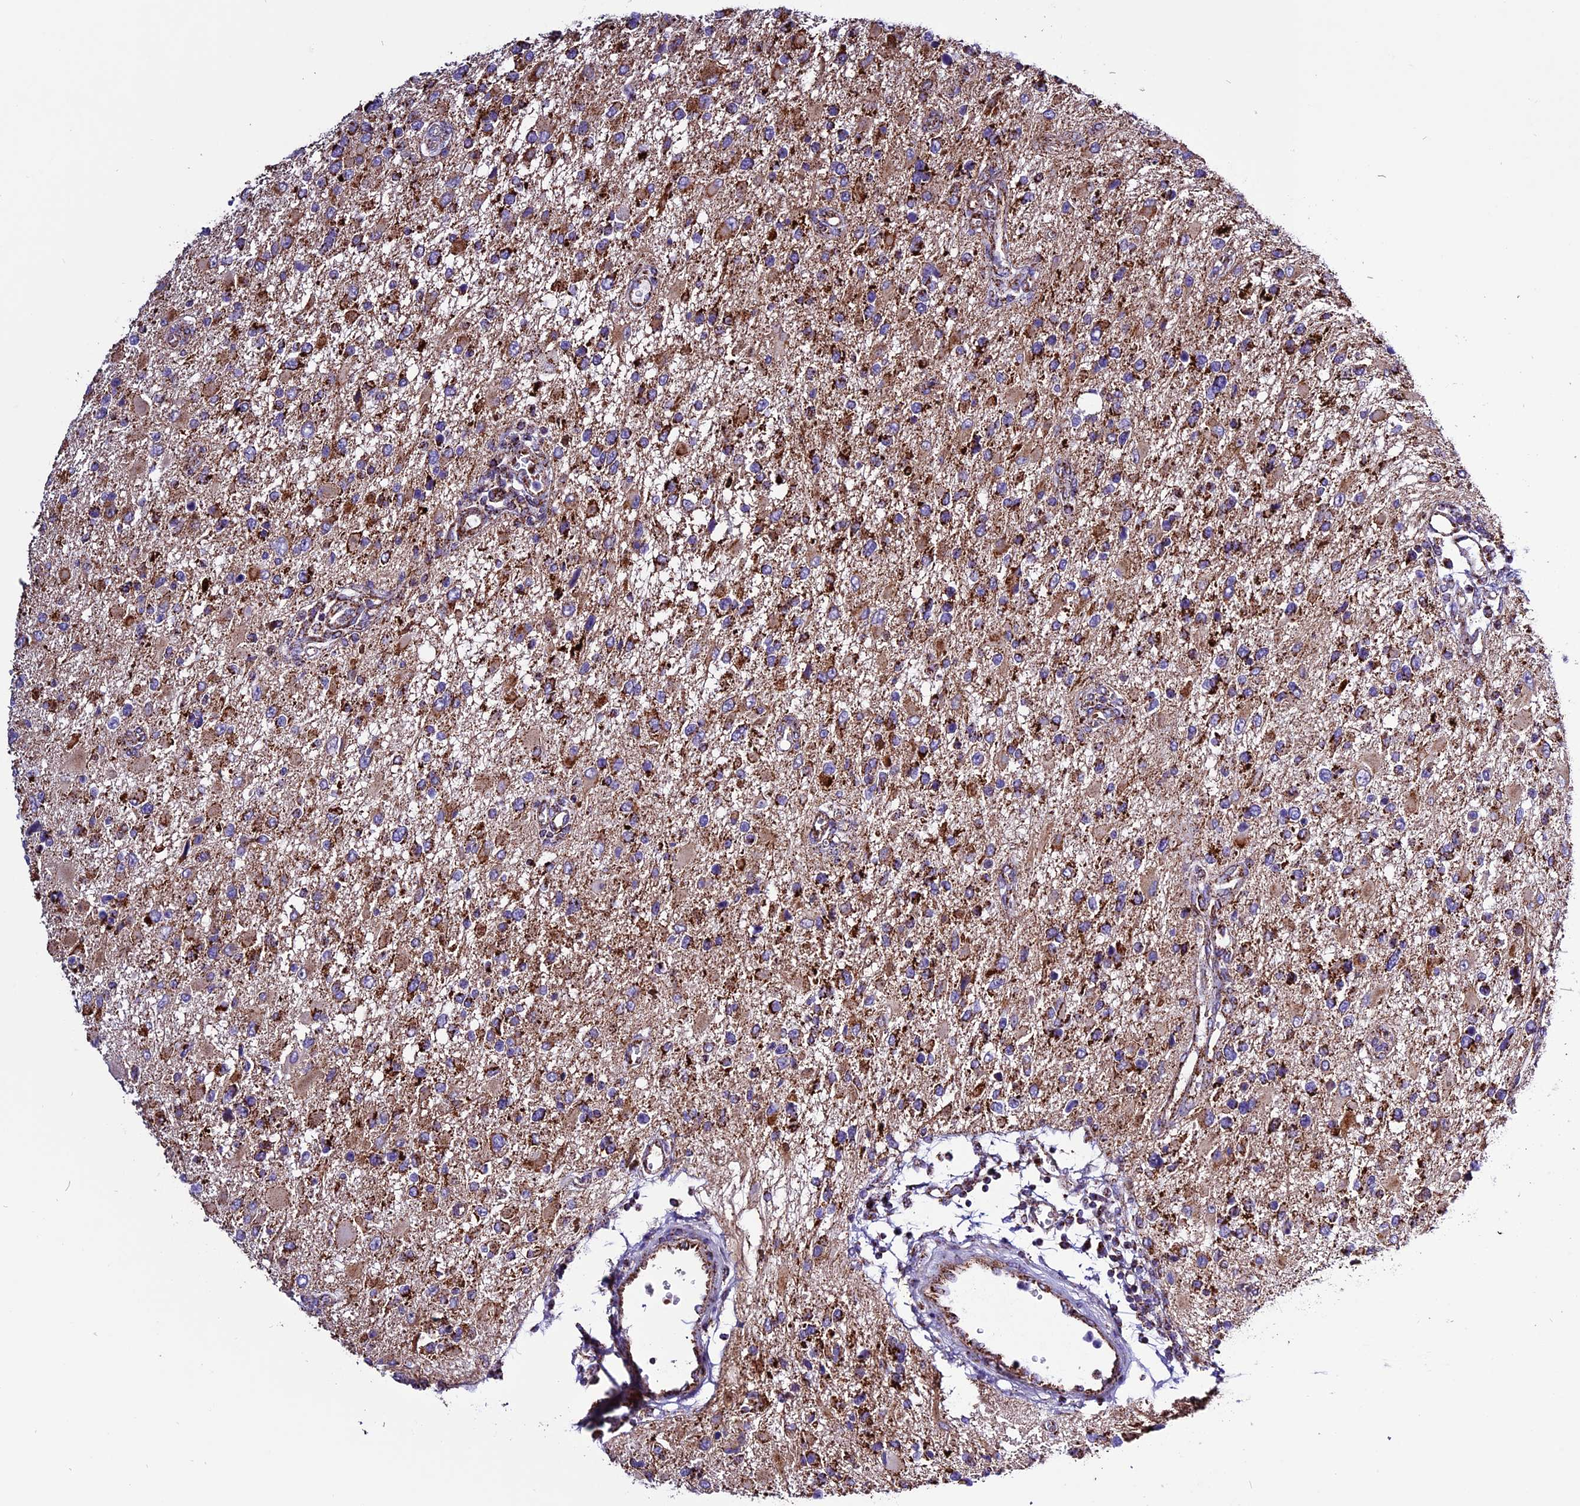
{"staining": {"intensity": "strong", "quantity": "25%-75%", "location": "cytoplasmic/membranous"}, "tissue": "glioma", "cell_type": "Tumor cells", "image_type": "cancer", "snomed": [{"axis": "morphology", "description": "Glioma, malignant, High grade"}, {"axis": "topography", "description": "Brain"}], "caption": "Tumor cells demonstrate high levels of strong cytoplasmic/membranous positivity in approximately 25%-75% of cells in malignant glioma (high-grade).", "gene": "CX3CL1", "patient": {"sex": "male", "age": 53}}